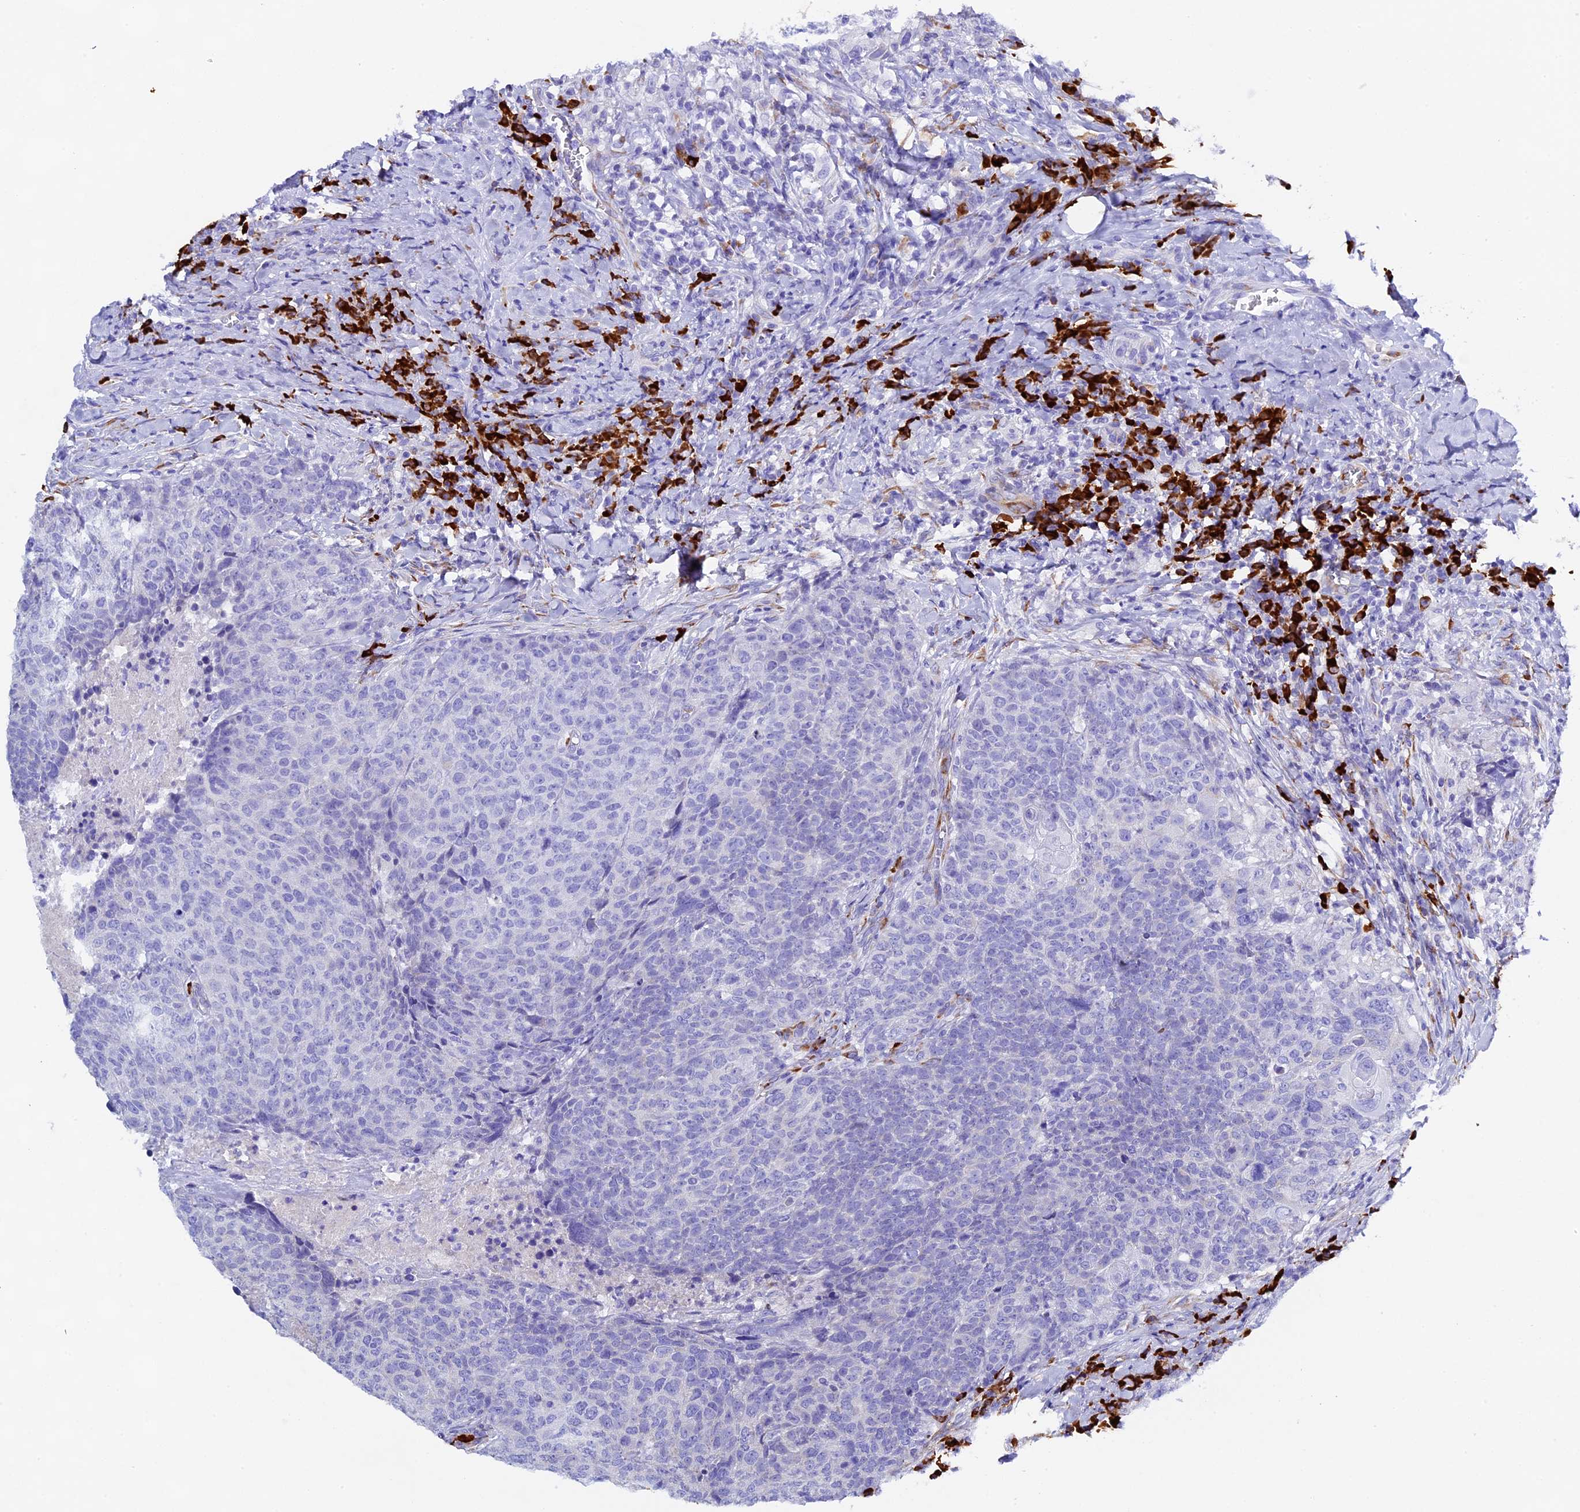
{"staining": {"intensity": "negative", "quantity": "none", "location": "none"}, "tissue": "head and neck cancer", "cell_type": "Tumor cells", "image_type": "cancer", "snomed": [{"axis": "morphology", "description": "Squamous cell carcinoma, NOS"}, {"axis": "topography", "description": "Head-Neck"}], "caption": "An IHC histopathology image of head and neck squamous cell carcinoma is shown. There is no staining in tumor cells of head and neck squamous cell carcinoma. The staining was performed using DAB (3,3'-diaminobenzidine) to visualize the protein expression in brown, while the nuclei were stained in blue with hematoxylin (Magnification: 20x).", "gene": "FKBP11", "patient": {"sex": "male", "age": 66}}